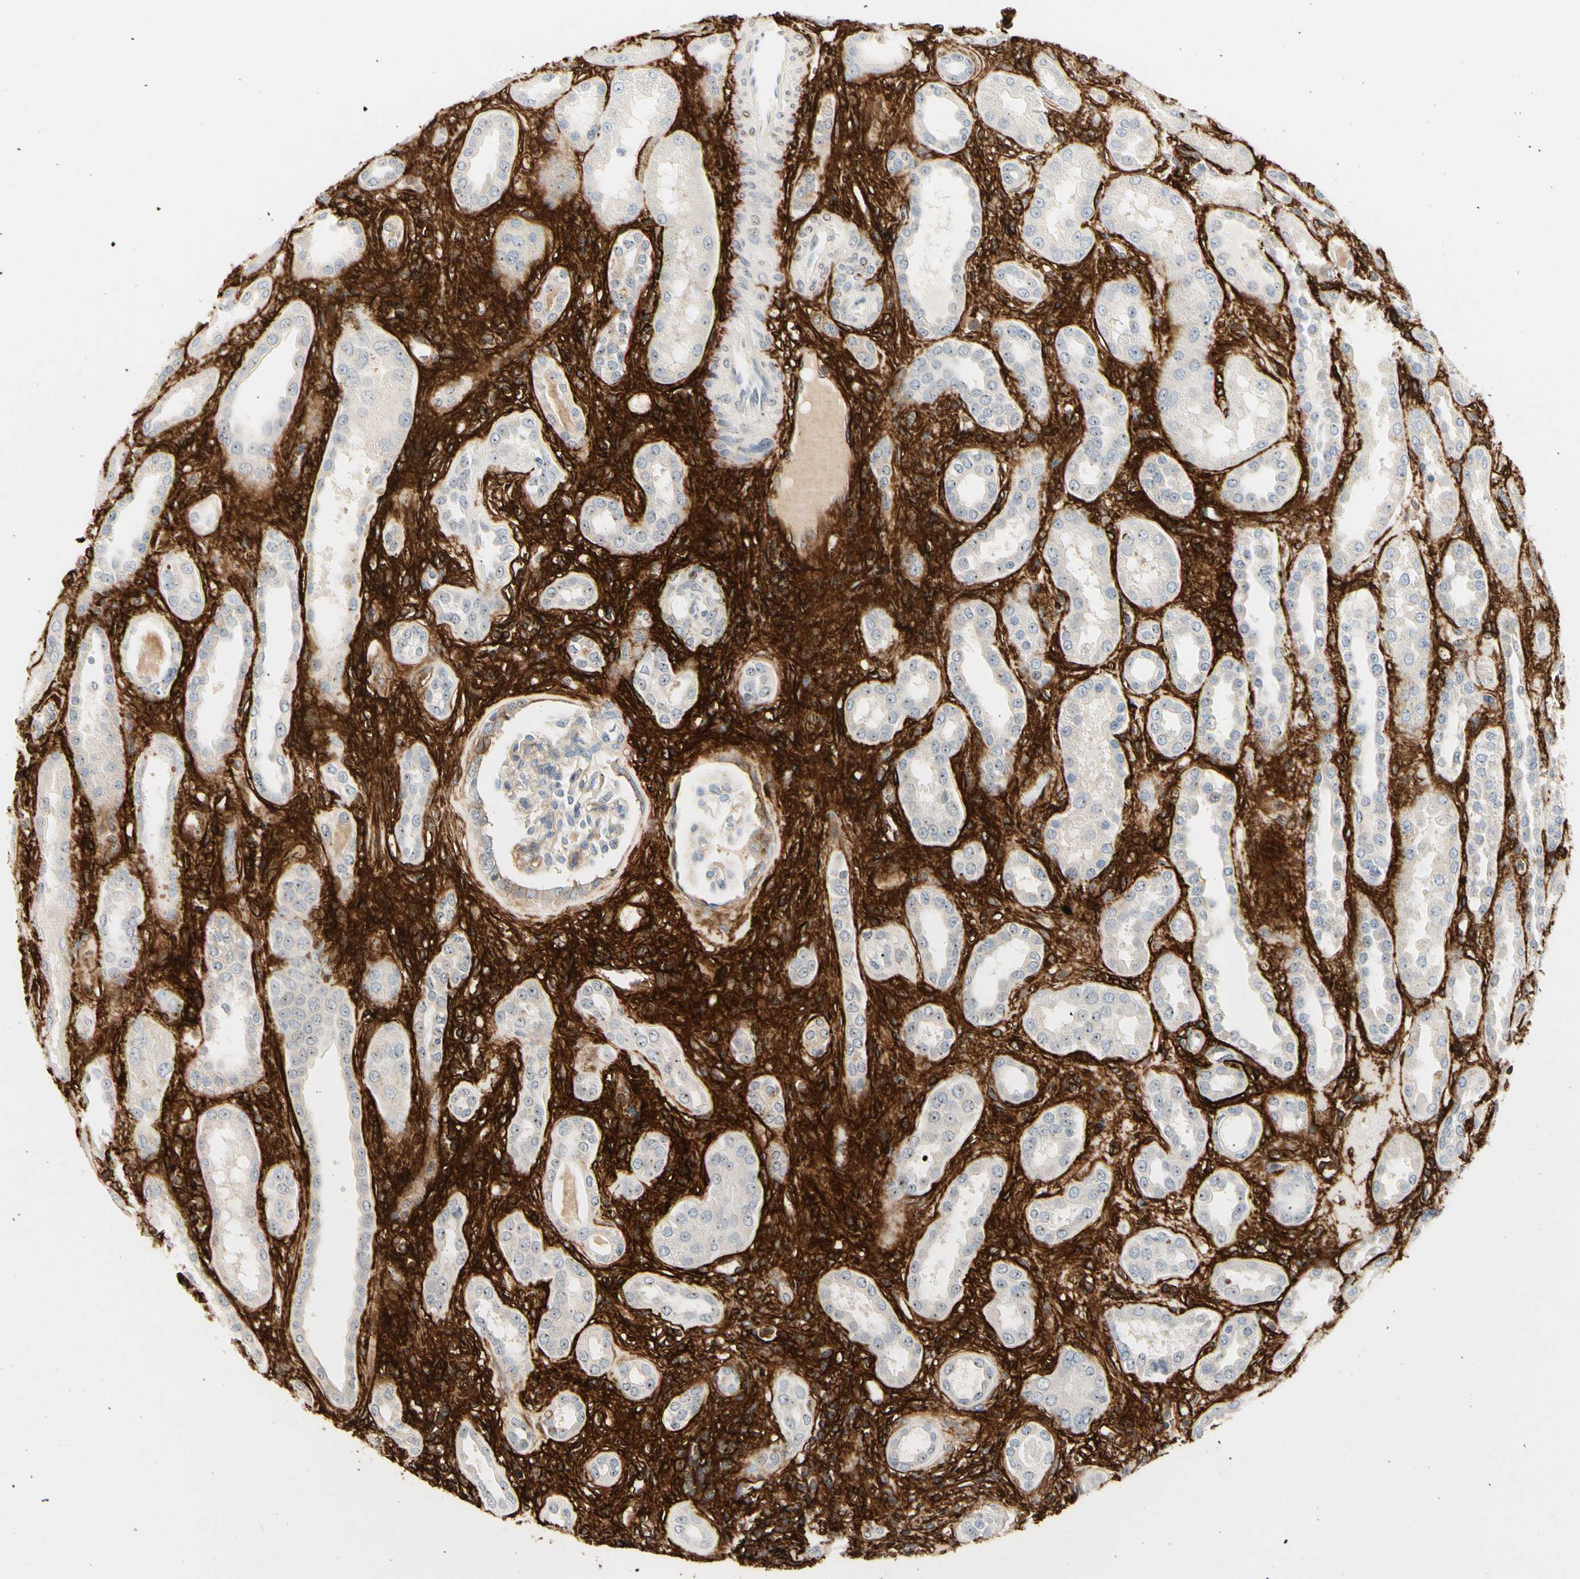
{"staining": {"intensity": "negative", "quantity": "none", "location": "none"}, "tissue": "kidney", "cell_type": "Cells in glomeruli", "image_type": "normal", "snomed": [{"axis": "morphology", "description": "Normal tissue, NOS"}, {"axis": "topography", "description": "Kidney"}], "caption": "A histopathology image of kidney stained for a protein exhibits no brown staining in cells in glomeruli. (Brightfield microscopy of DAB immunohistochemistry at high magnification).", "gene": "GGT5", "patient": {"sex": "male", "age": 59}}